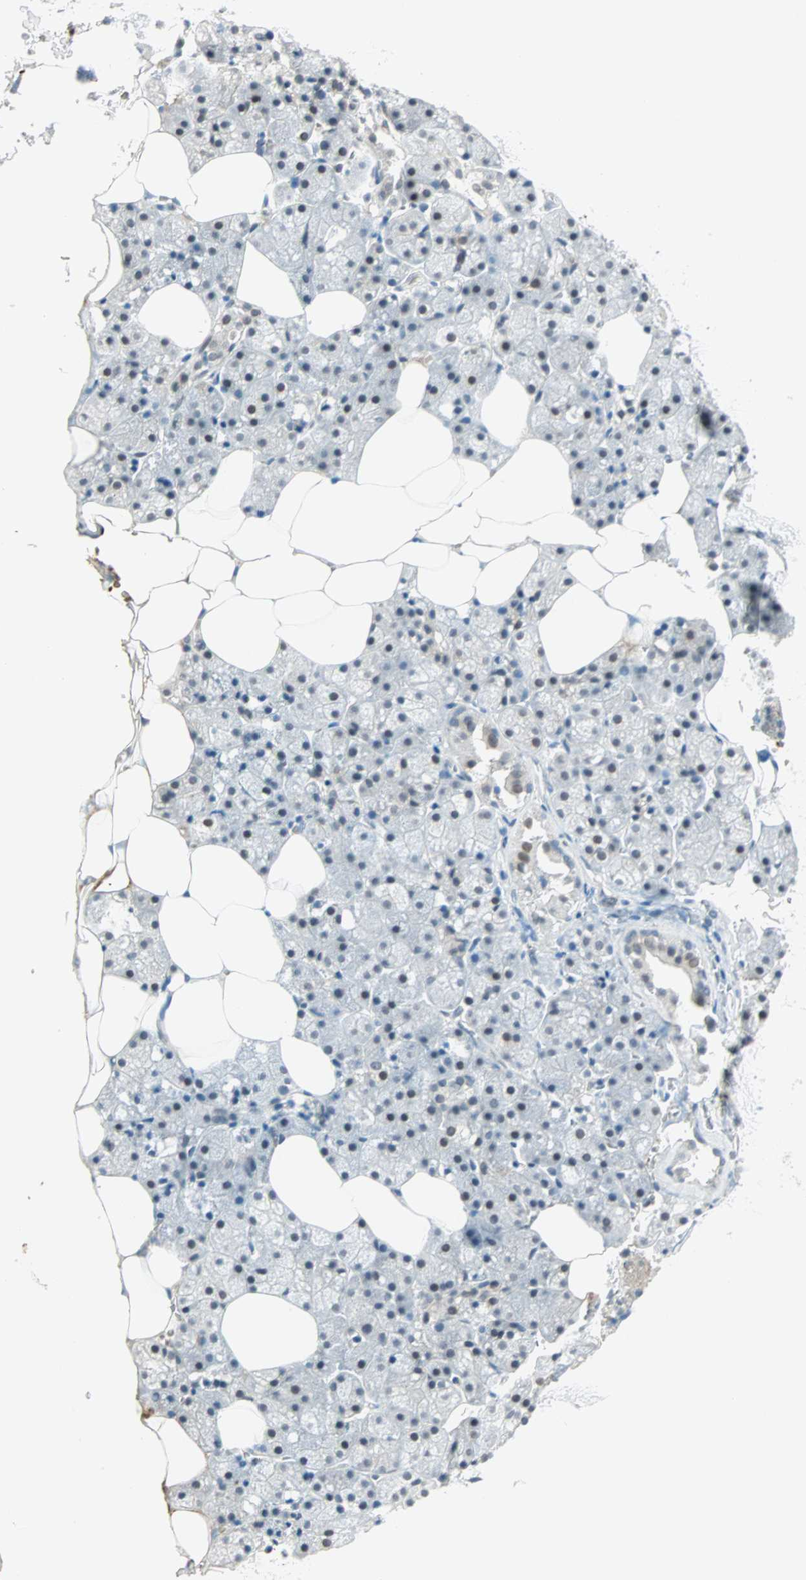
{"staining": {"intensity": "weak", "quantity": "<25%", "location": "nuclear"}, "tissue": "salivary gland", "cell_type": "Glandular cells", "image_type": "normal", "snomed": [{"axis": "morphology", "description": "Normal tissue, NOS"}, {"axis": "topography", "description": "Salivary gland"}], "caption": "Salivary gland stained for a protein using immunohistochemistry demonstrates no positivity glandular cells.", "gene": "BCAN", "patient": {"sex": "male", "age": 62}}